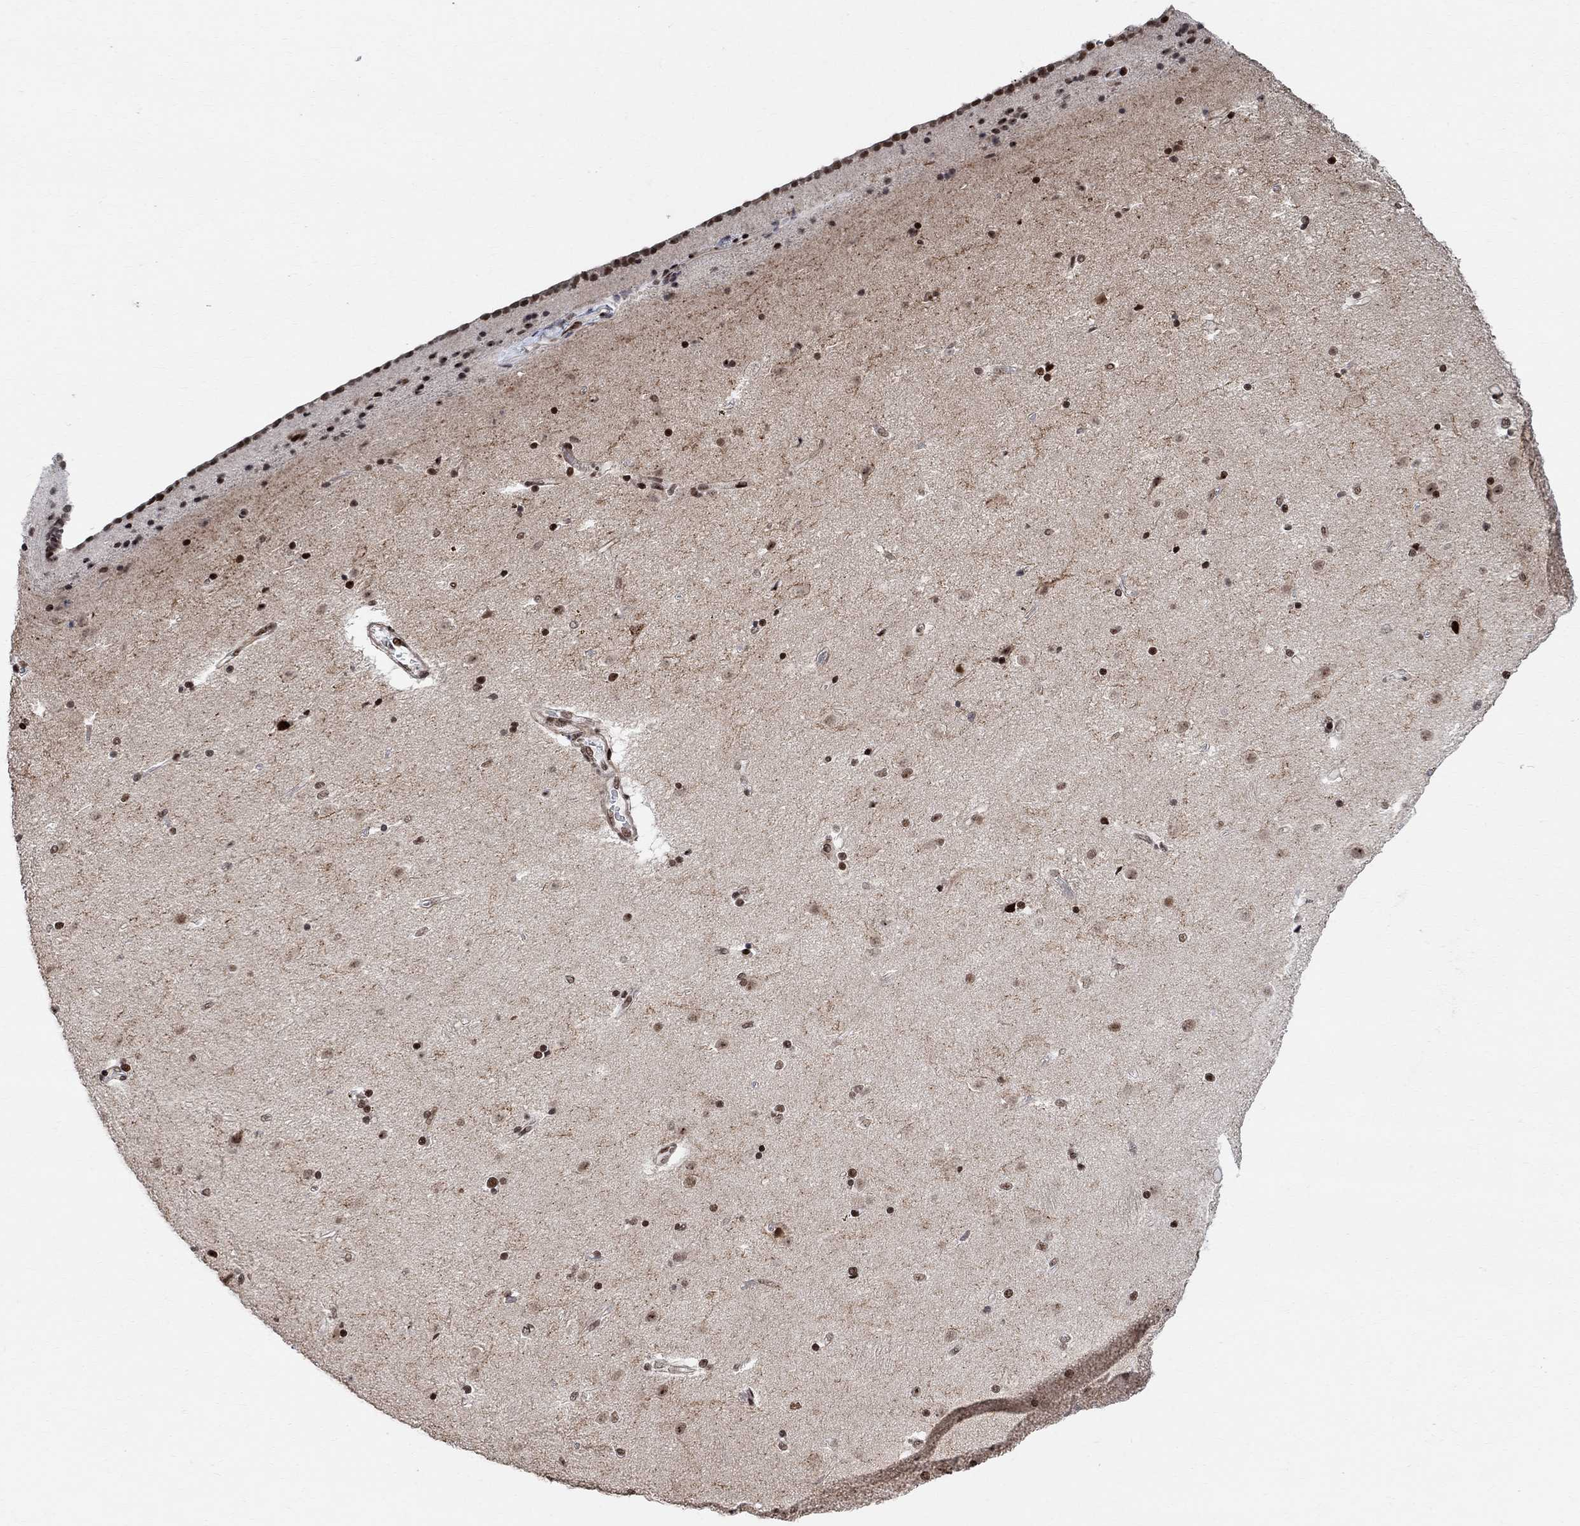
{"staining": {"intensity": "strong", "quantity": "<25%", "location": "nuclear"}, "tissue": "caudate", "cell_type": "Glial cells", "image_type": "normal", "snomed": [{"axis": "morphology", "description": "Normal tissue, NOS"}, {"axis": "topography", "description": "Lateral ventricle wall"}], "caption": "Immunohistochemical staining of unremarkable caudate shows strong nuclear protein positivity in approximately <25% of glial cells.", "gene": "E4F1", "patient": {"sex": "female", "age": 71}}